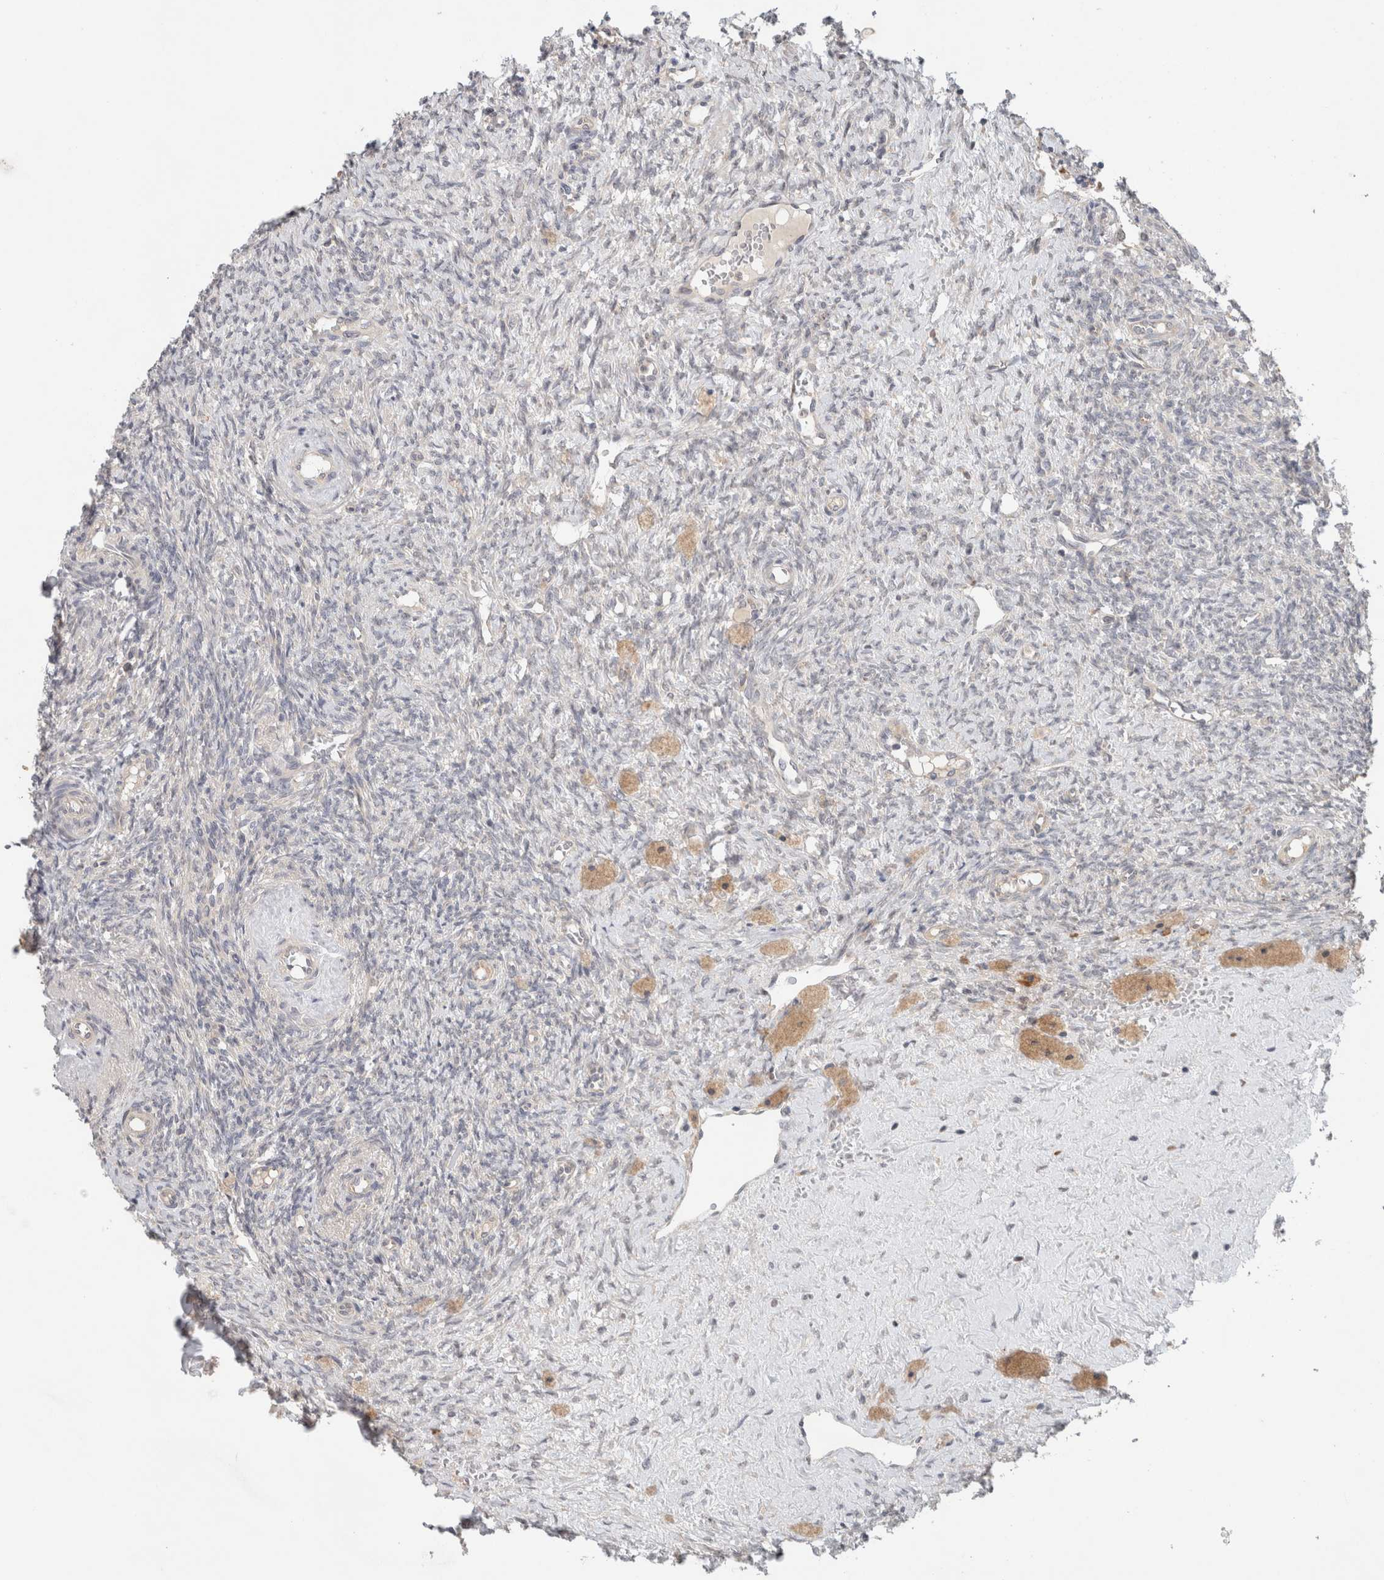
{"staining": {"intensity": "weak", "quantity": ">75%", "location": "cytoplasmic/membranous"}, "tissue": "ovary", "cell_type": "Follicle cells", "image_type": "normal", "snomed": [{"axis": "morphology", "description": "Normal tissue, NOS"}, {"axis": "topography", "description": "Ovary"}], "caption": "Benign ovary was stained to show a protein in brown. There is low levels of weak cytoplasmic/membranous staining in approximately >75% of follicle cells. (brown staining indicates protein expression, while blue staining denotes nuclei).", "gene": "SGK1", "patient": {"sex": "female", "age": 41}}